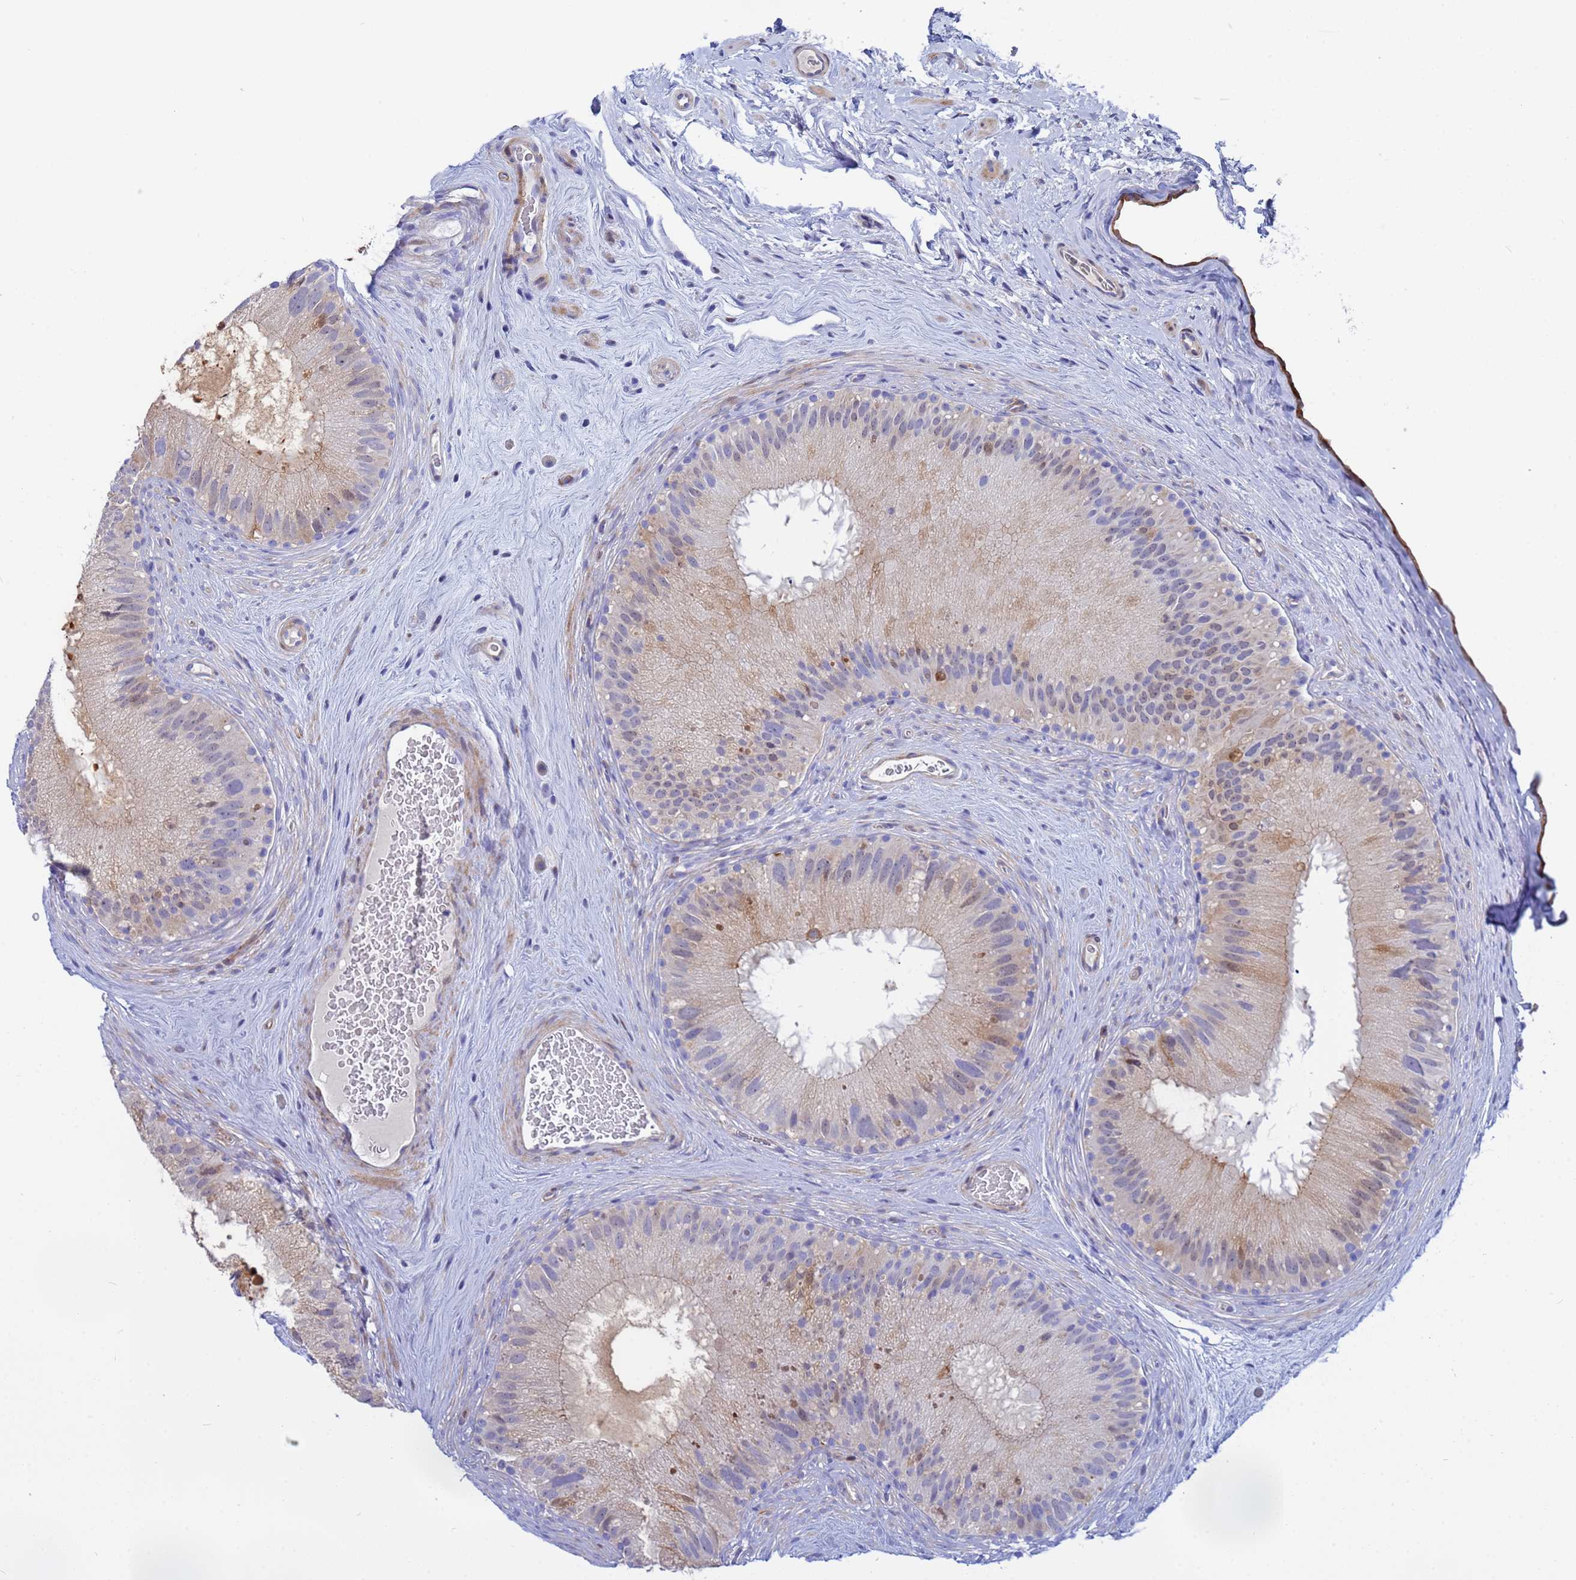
{"staining": {"intensity": "moderate", "quantity": "<25%", "location": "cytoplasmic/membranous"}, "tissue": "epididymis", "cell_type": "Glandular cells", "image_type": "normal", "snomed": [{"axis": "morphology", "description": "Normal tissue, NOS"}, {"axis": "topography", "description": "Epididymis"}], "caption": "Protein staining displays moderate cytoplasmic/membranous expression in about <25% of glandular cells in benign epididymis.", "gene": "PPP6R1", "patient": {"sex": "male", "age": 50}}